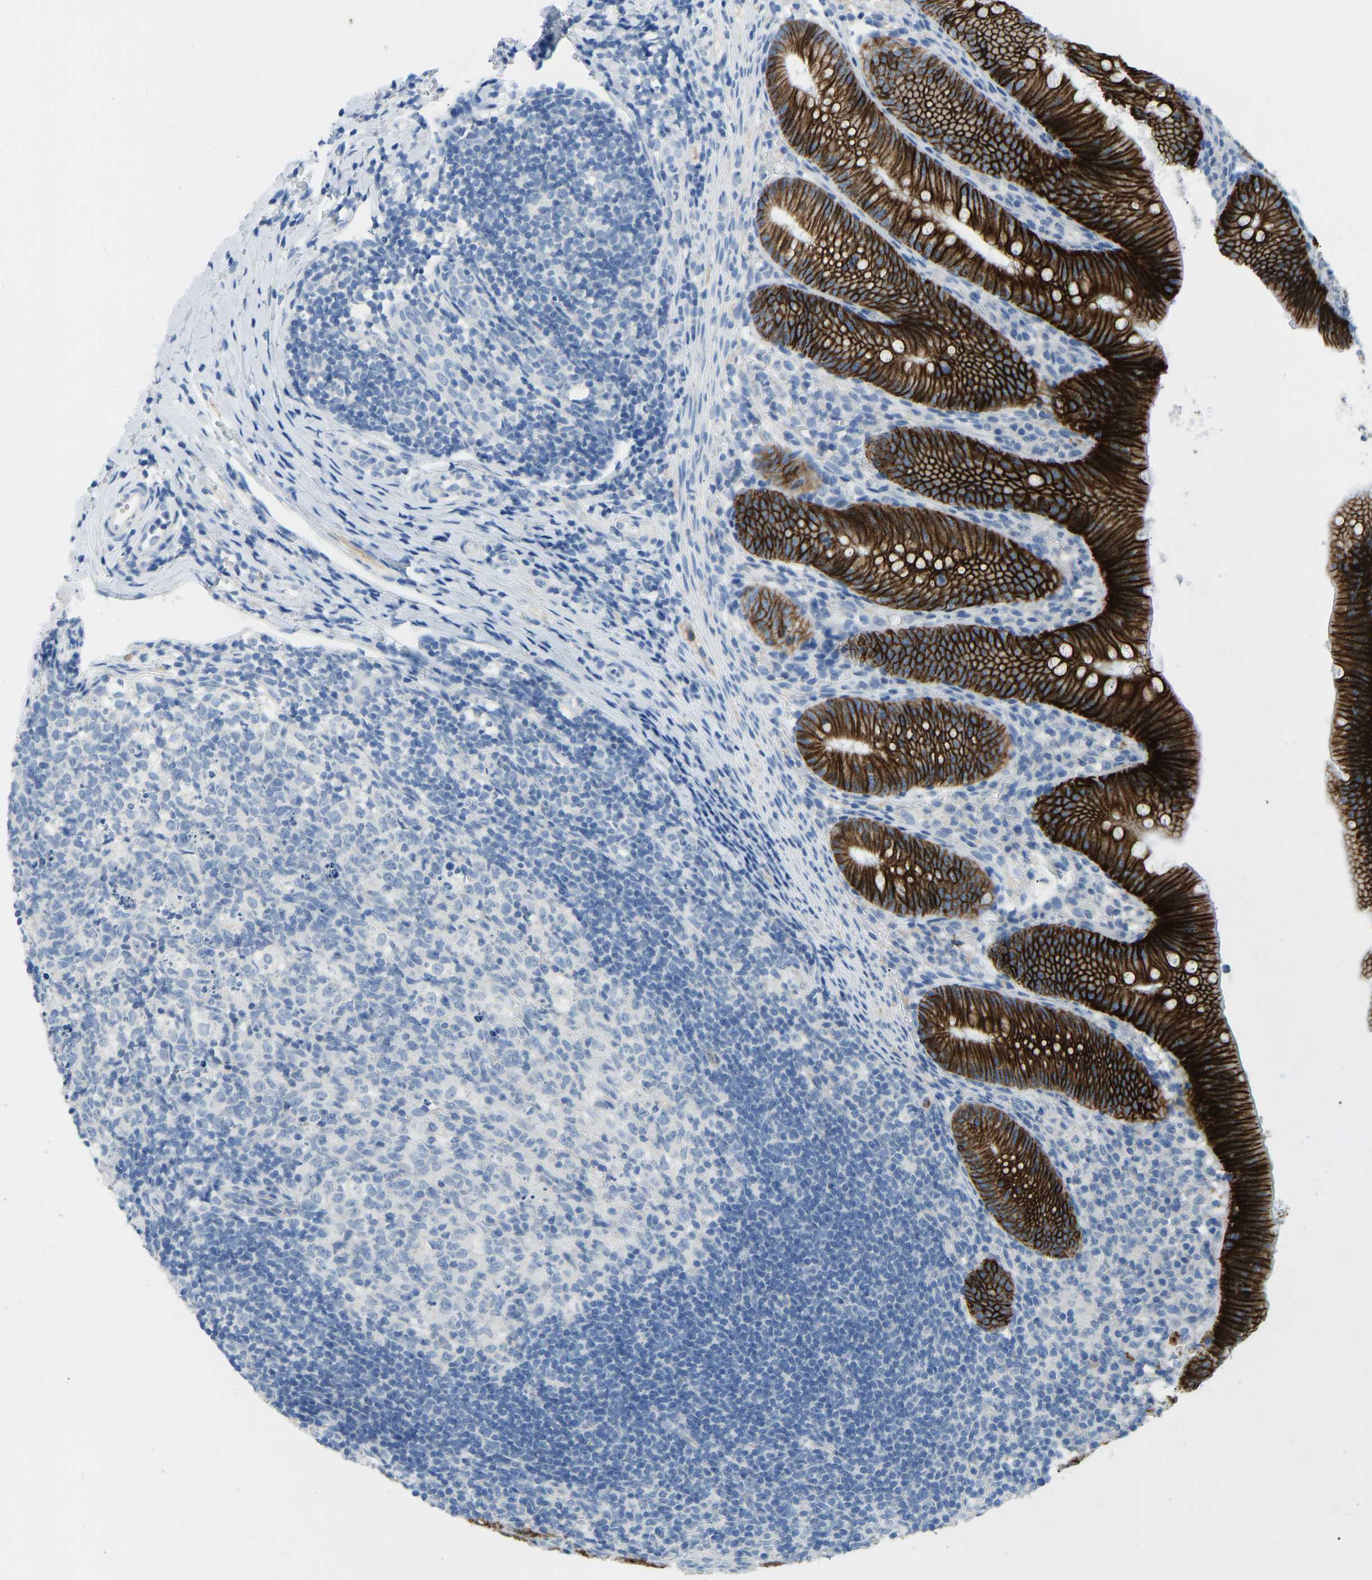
{"staining": {"intensity": "strong", "quantity": ">75%", "location": "cytoplasmic/membranous"}, "tissue": "appendix", "cell_type": "Glandular cells", "image_type": "normal", "snomed": [{"axis": "morphology", "description": "Normal tissue, NOS"}, {"axis": "topography", "description": "Appendix"}], "caption": "Protein analysis of unremarkable appendix demonstrates strong cytoplasmic/membranous staining in about >75% of glandular cells.", "gene": "ATP1A1", "patient": {"sex": "male", "age": 1}}